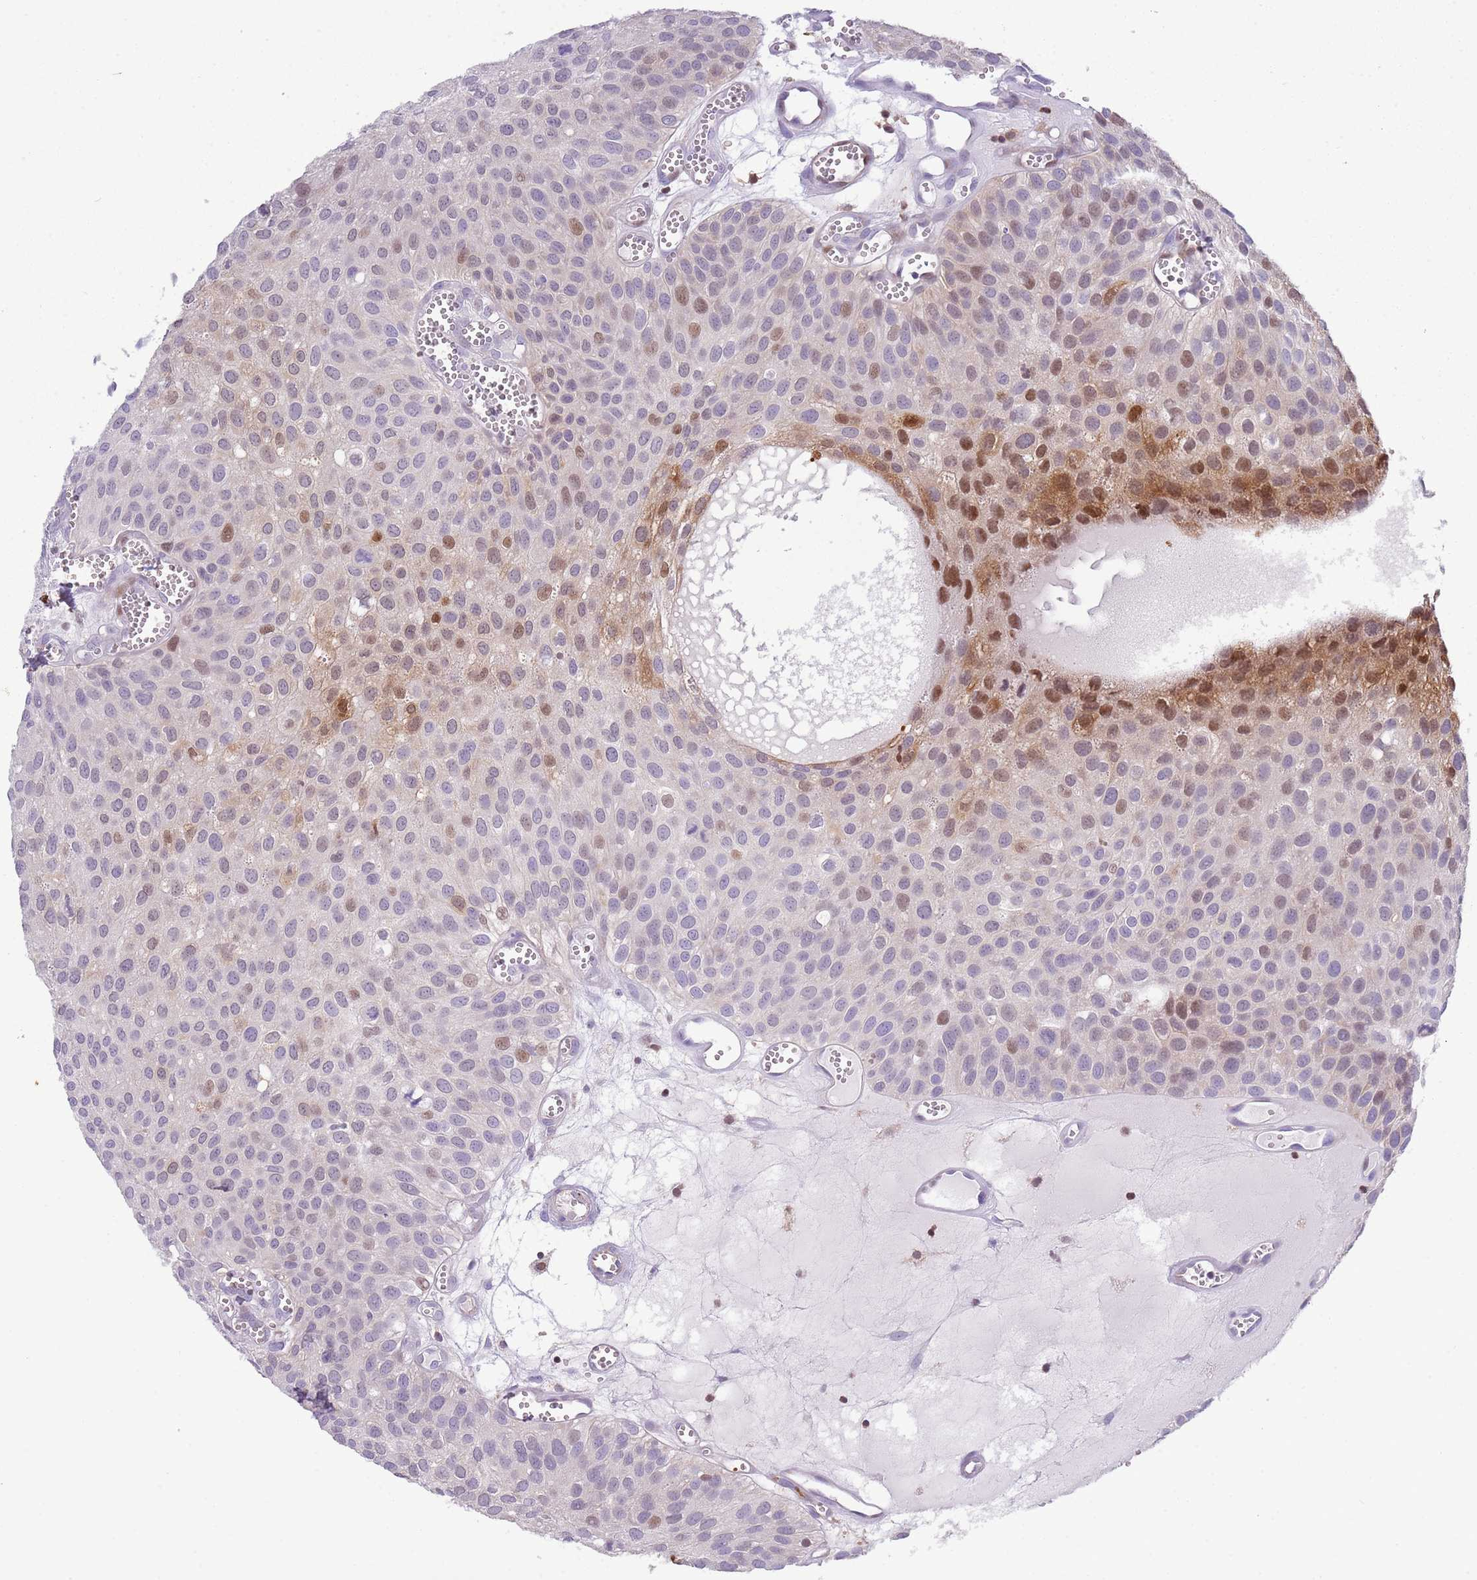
{"staining": {"intensity": "moderate", "quantity": "<25%", "location": "nuclear"}, "tissue": "urothelial cancer", "cell_type": "Tumor cells", "image_type": "cancer", "snomed": [{"axis": "morphology", "description": "Urothelial carcinoma, Low grade"}, {"axis": "topography", "description": "Urinary bladder"}], "caption": "About <25% of tumor cells in low-grade urothelial carcinoma show moderate nuclear protein expression as visualized by brown immunohistochemical staining.", "gene": "NBPF6", "patient": {"sex": "male", "age": 88}}